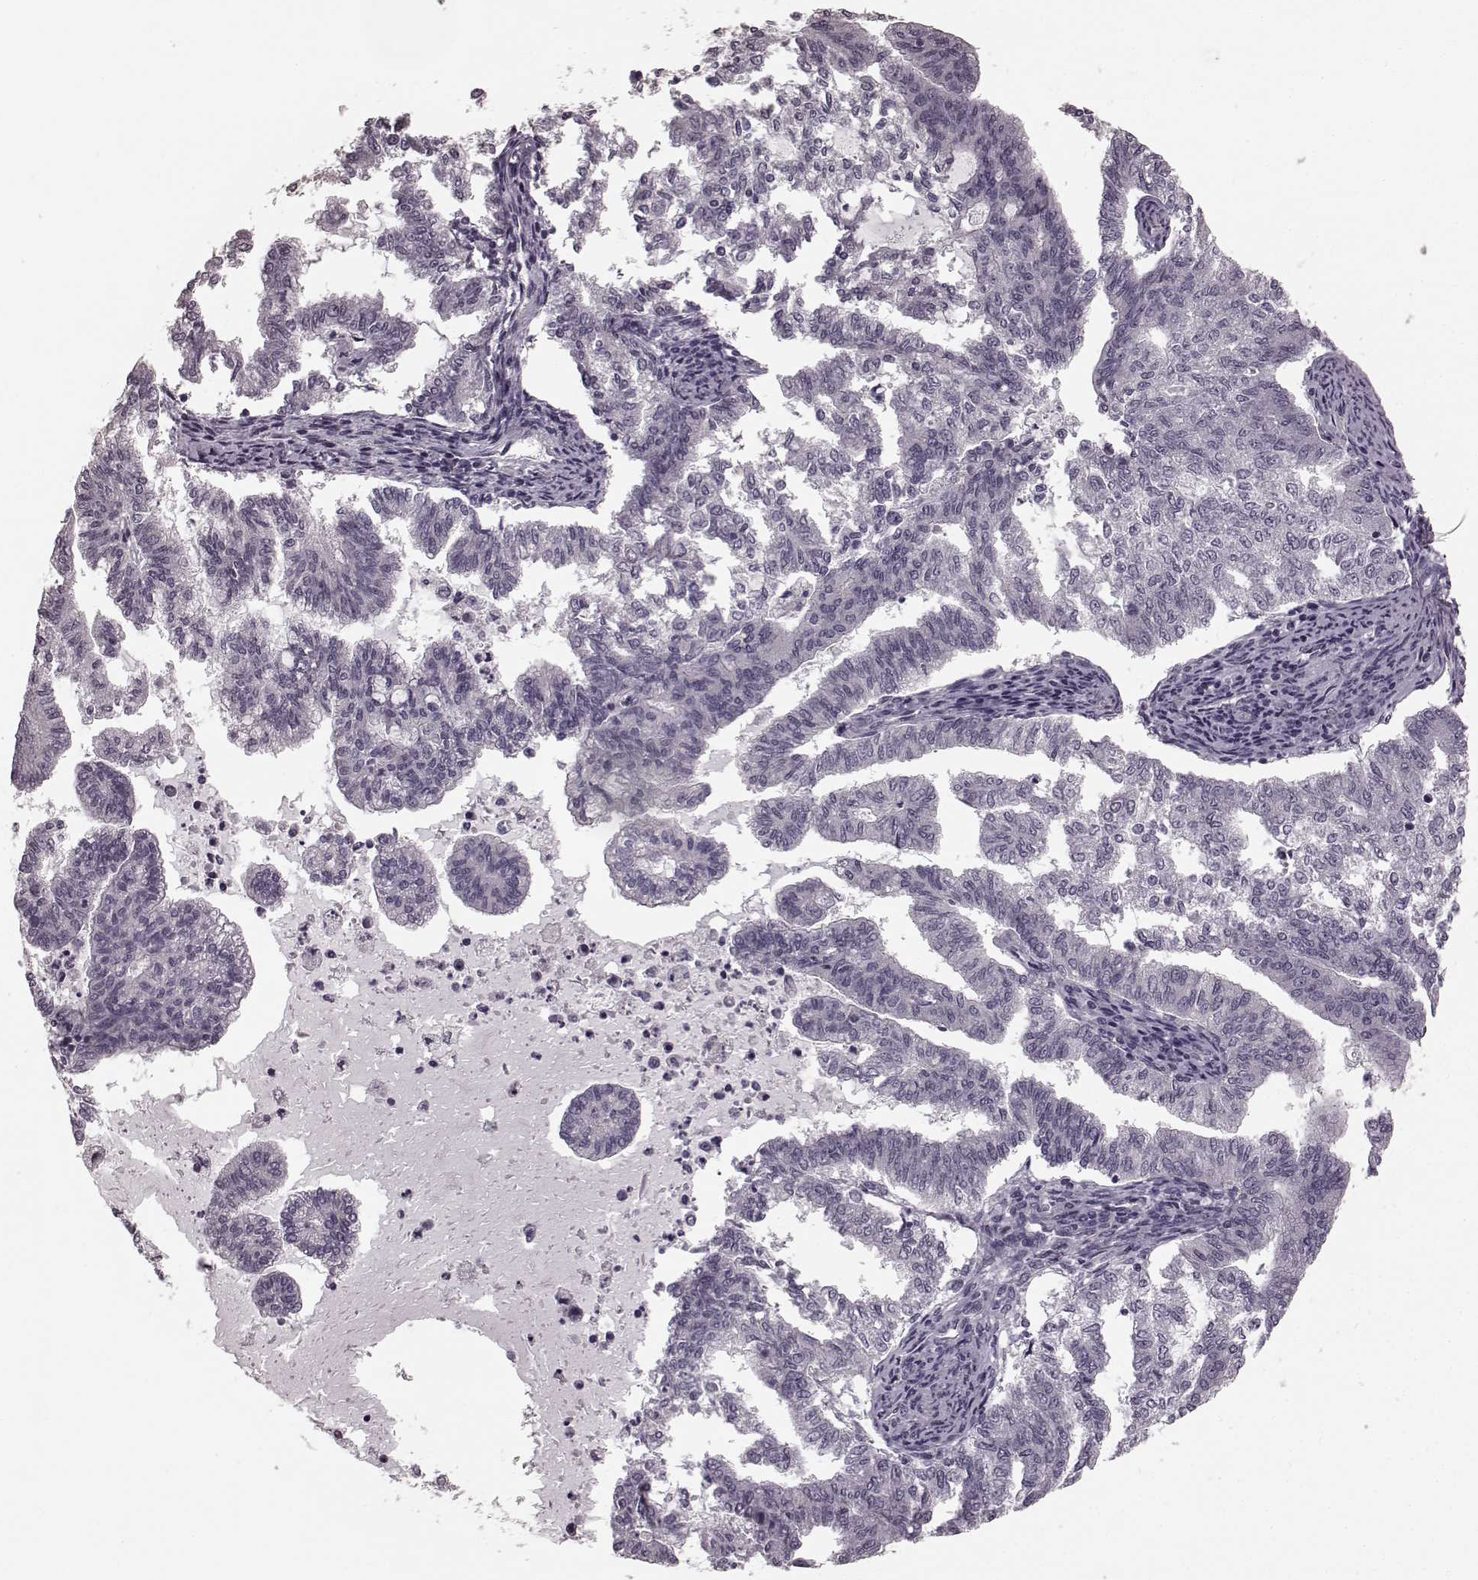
{"staining": {"intensity": "negative", "quantity": "none", "location": "none"}, "tissue": "endometrial cancer", "cell_type": "Tumor cells", "image_type": "cancer", "snomed": [{"axis": "morphology", "description": "Adenocarcinoma, NOS"}, {"axis": "topography", "description": "Endometrium"}], "caption": "IHC of human endometrial cancer exhibits no staining in tumor cells.", "gene": "PRKCE", "patient": {"sex": "female", "age": 79}}